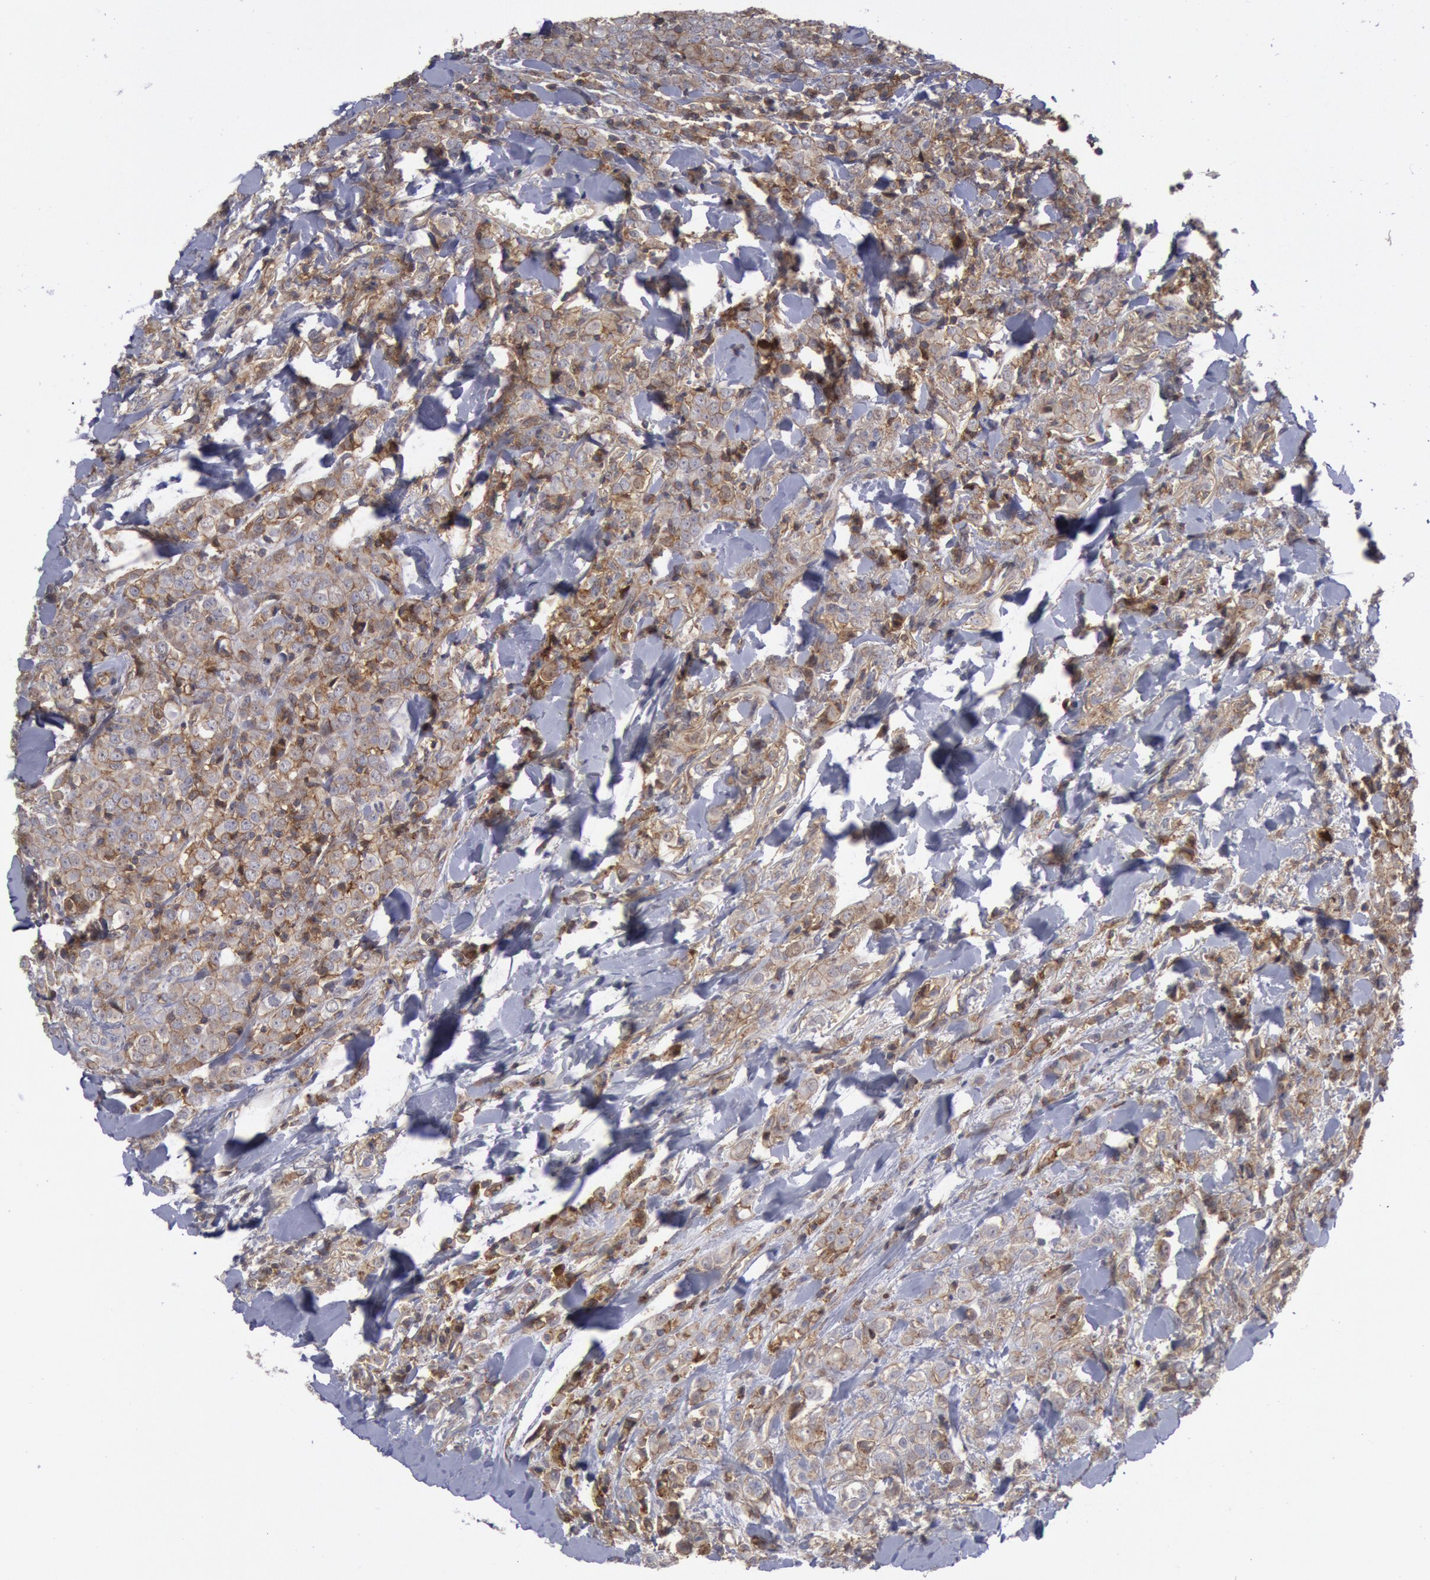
{"staining": {"intensity": "weak", "quantity": "25%-75%", "location": "cytoplasmic/membranous"}, "tissue": "breast cancer", "cell_type": "Tumor cells", "image_type": "cancer", "snomed": [{"axis": "morphology", "description": "Lobular carcinoma"}, {"axis": "topography", "description": "Breast"}], "caption": "Weak cytoplasmic/membranous expression is present in about 25%-75% of tumor cells in lobular carcinoma (breast).", "gene": "STX4", "patient": {"sex": "female", "age": 57}}